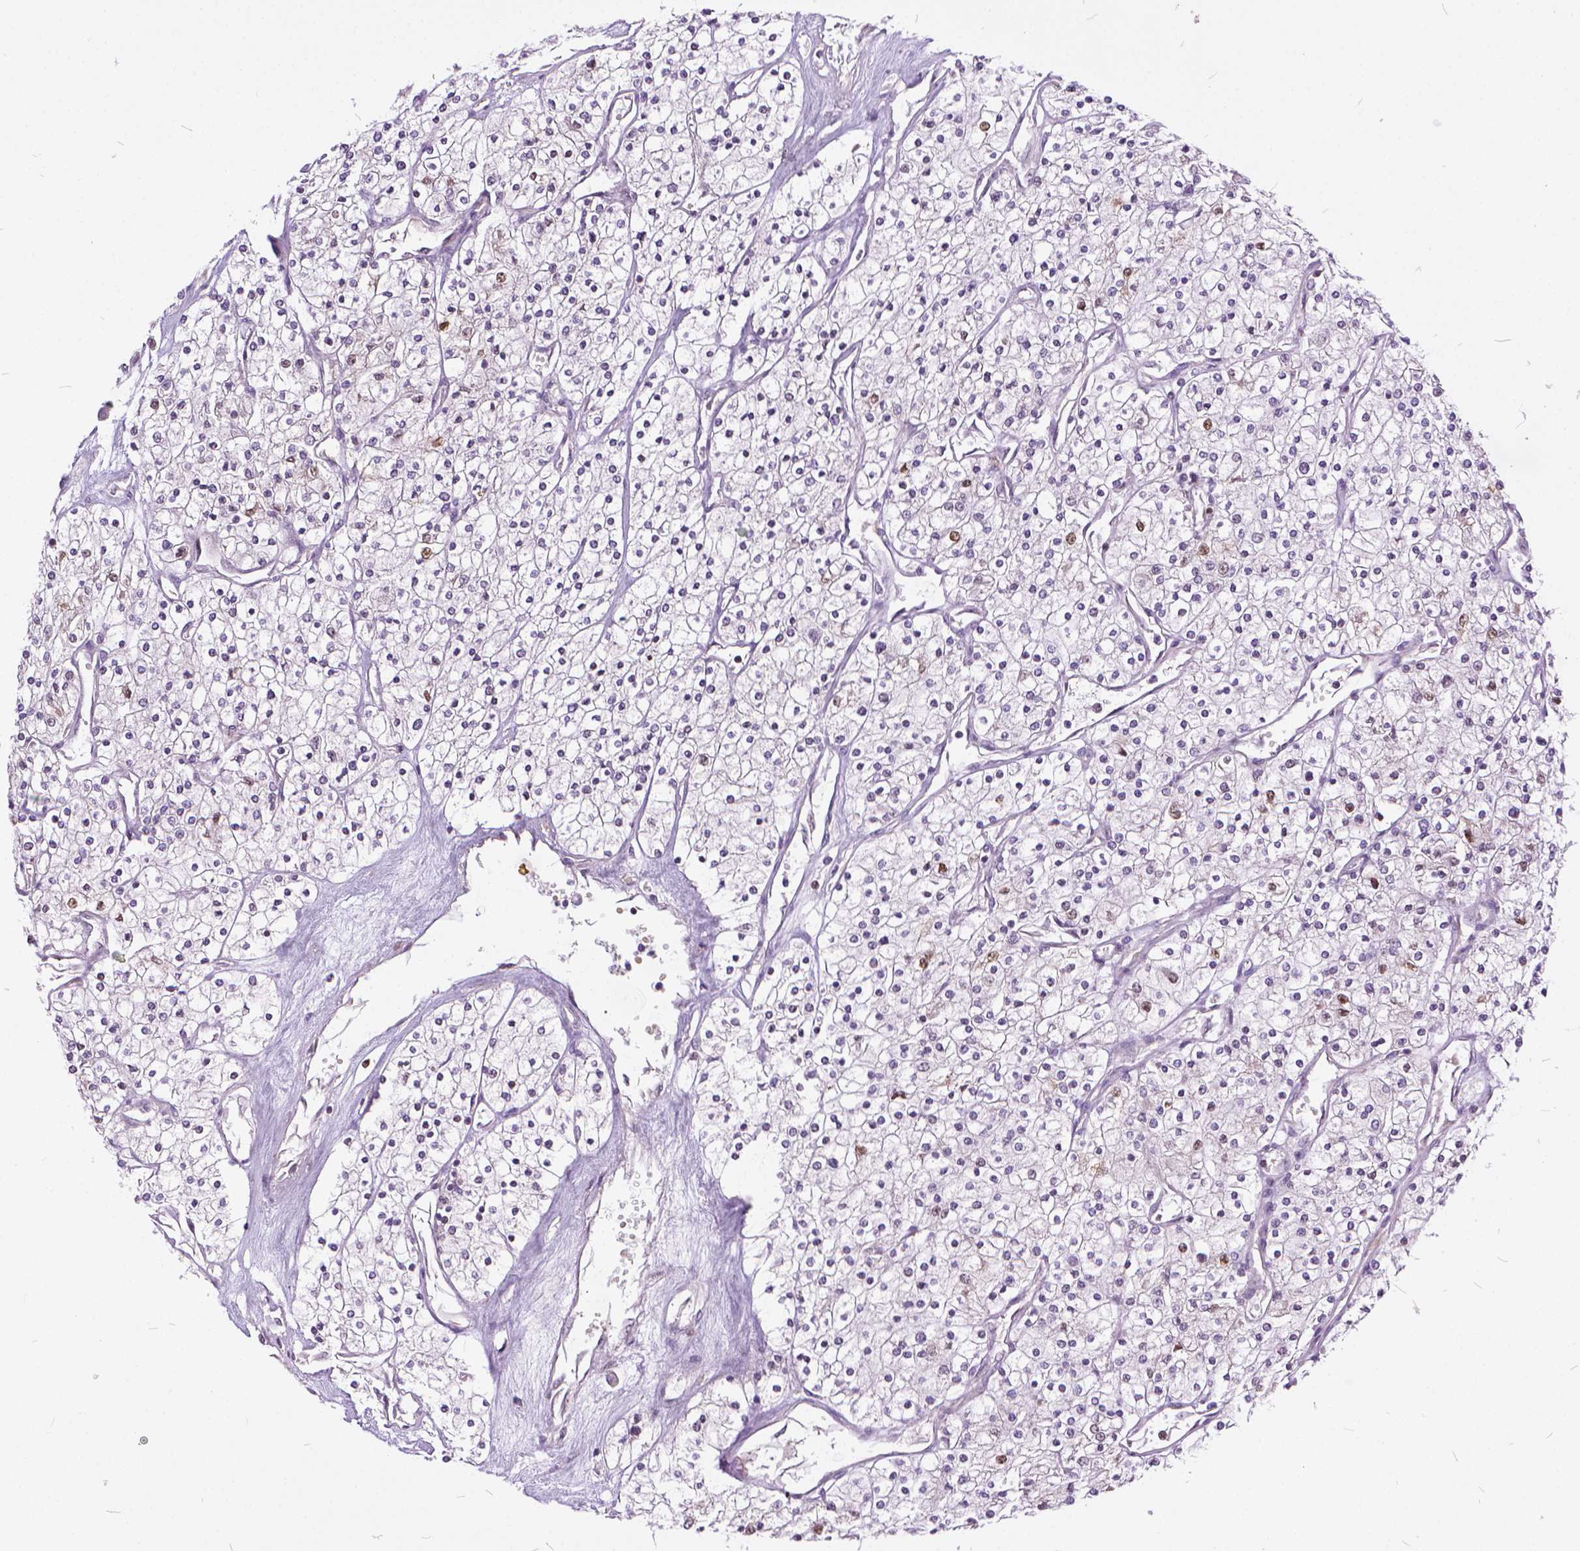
{"staining": {"intensity": "moderate", "quantity": "<25%", "location": "nuclear"}, "tissue": "renal cancer", "cell_type": "Tumor cells", "image_type": "cancer", "snomed": [{"axis": "morphology", "description": "Adenocarcinoma, NOS"}, {"axis": "topography", "description": "Kidney"}], "caption": "Immunohistochemical staining of human adenocarcinoma (renal) exhibits low levels of moderate nuclear positivity in about <25% of tumor cells.", "gene": "ERCC1", "patient": {"sex": "male", "age": 80}}